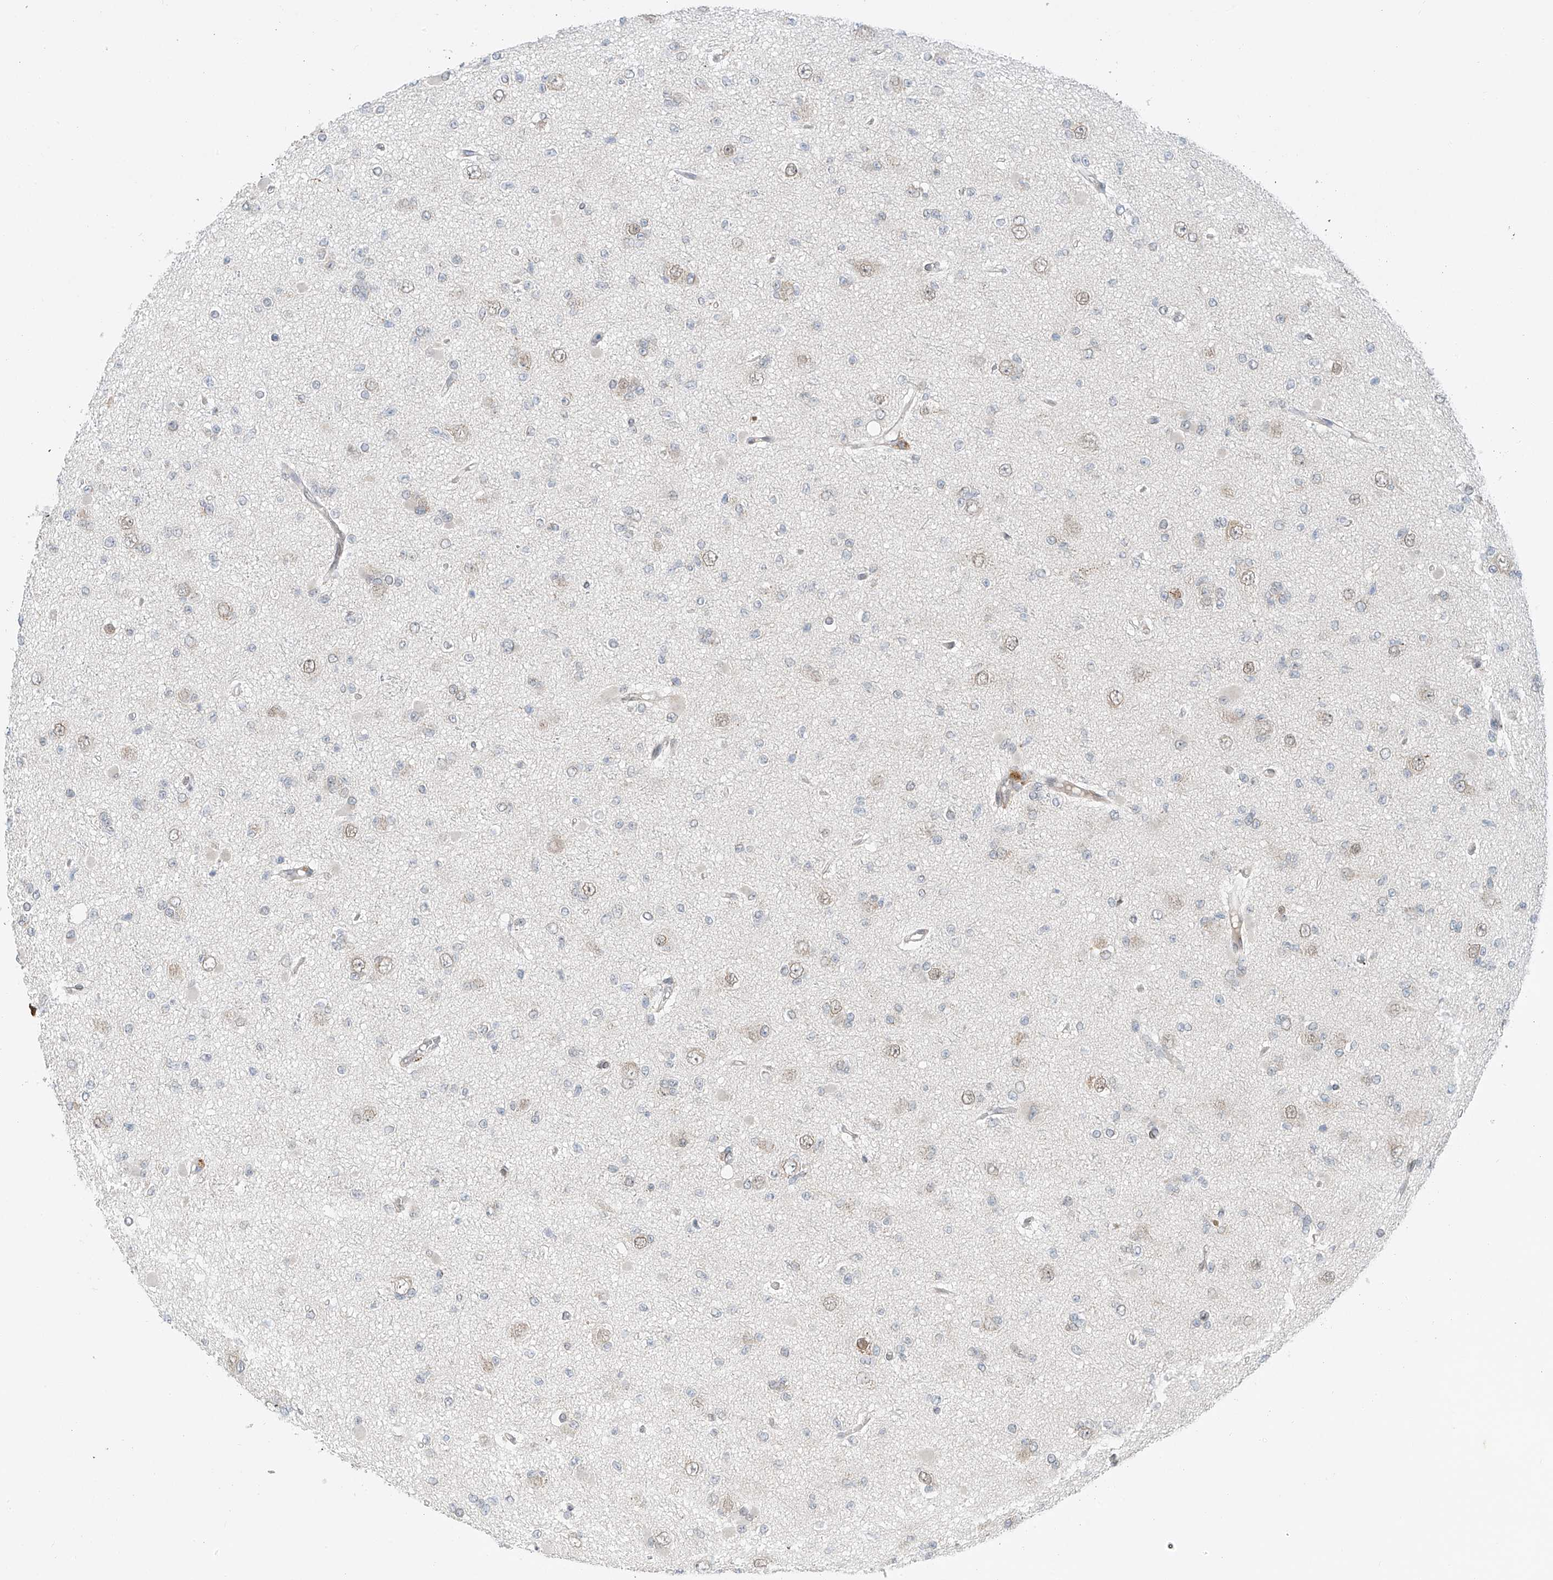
{"staining": {"intensity": "weak", "quantity": "<25%", "location": "cytoplasmic/membranous"}, "tissue": "glioma", "cell_type": "Tumor cells", "image_type": "cancer", "snomed": [{"axis": "morphology", "description": "Glioma, malignant, Low grade"}, {"axis": "topography", "description": "Brain"}], "caption": "DAB (3,3'-diaminobenzidine) immunohistochemical staining of malignant low-grade glioma displays no significant positivity in tumor cells. (Brightfield microscopy of DAB IHC at high magnification).", "gene": "STARD9", "patient": {"sex": "female", "age": 22}}